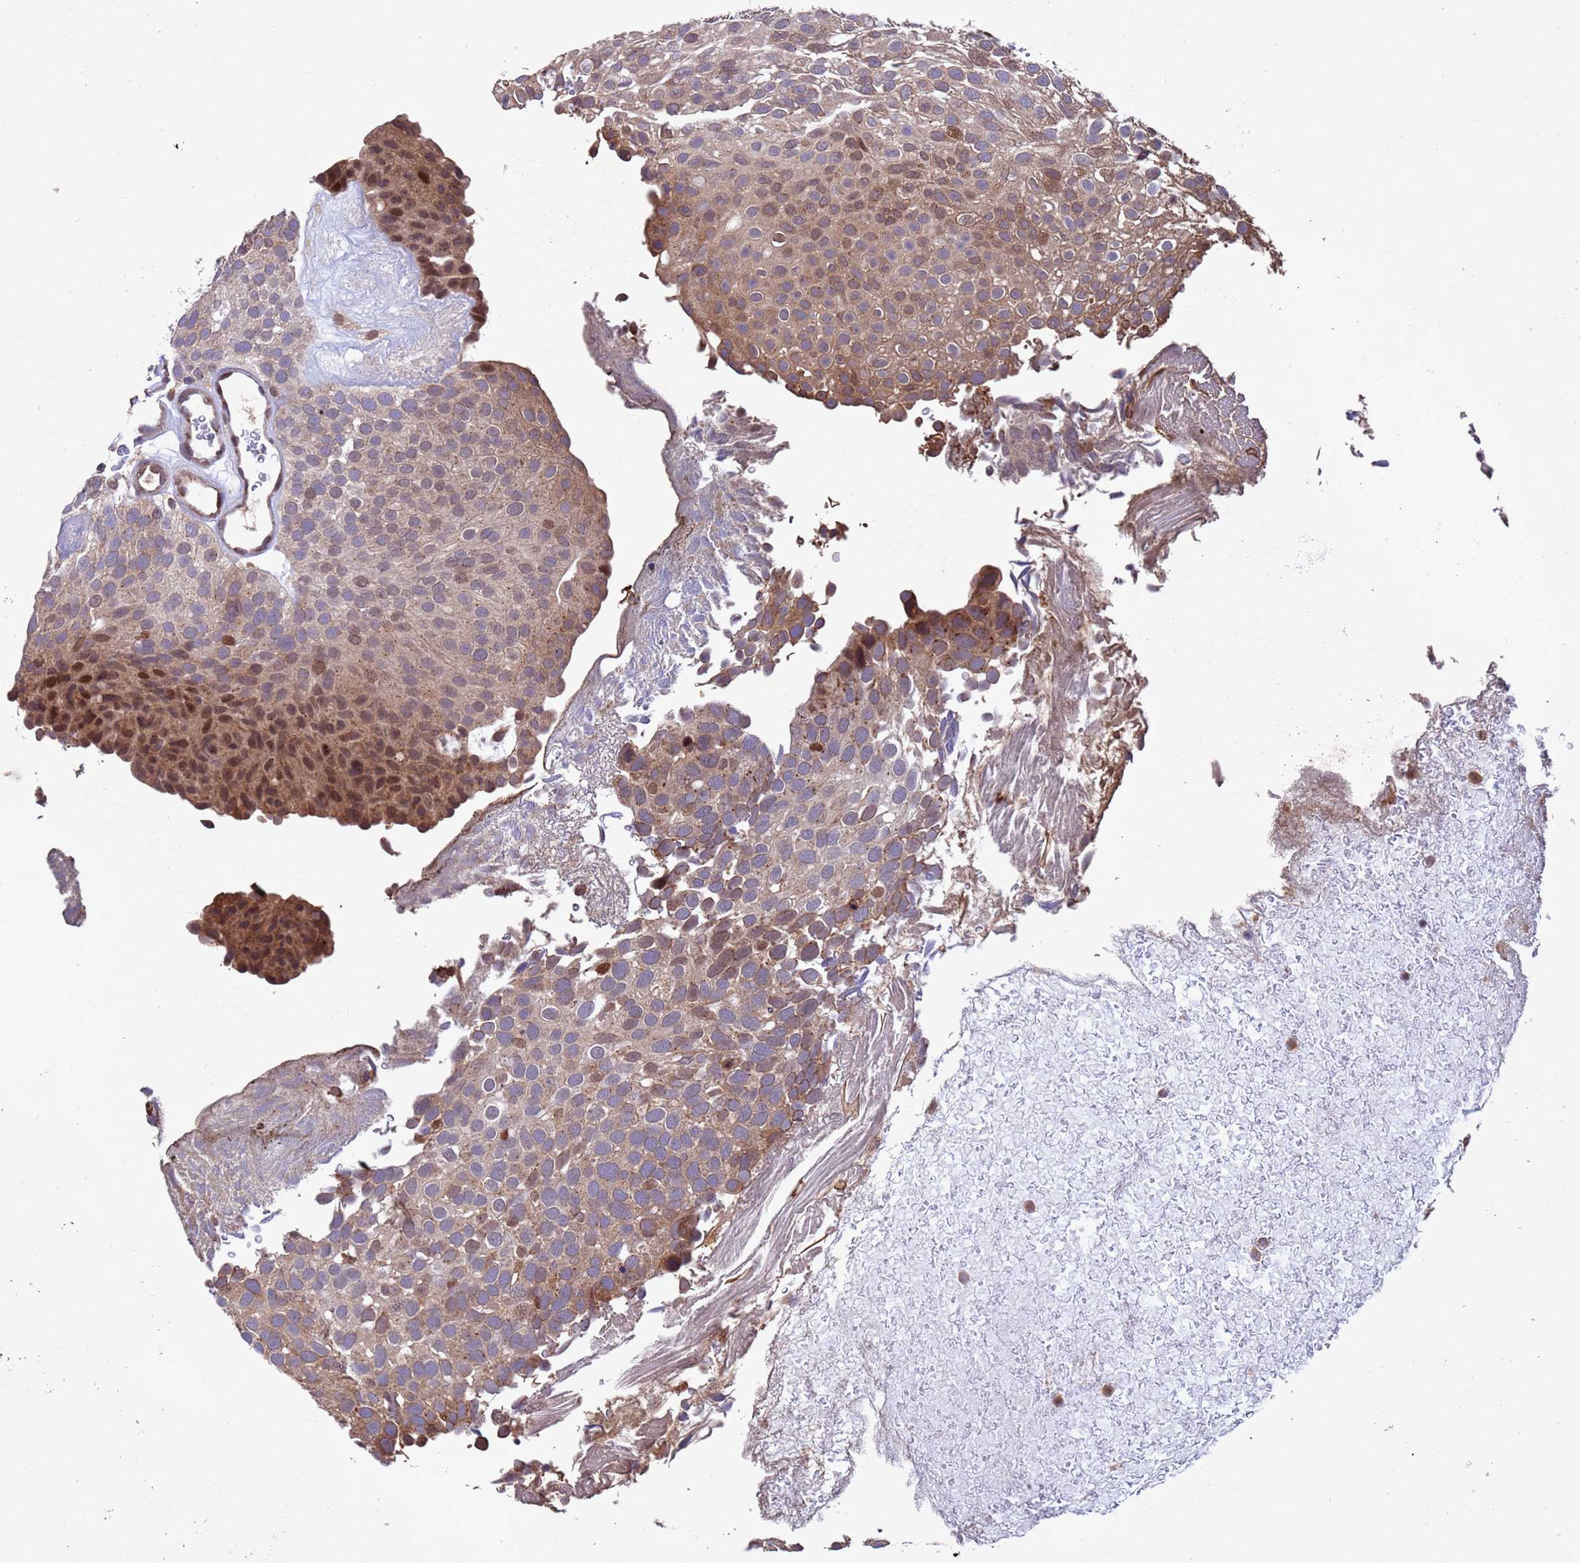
{"staining": {"intensity": "moderate", "quantity": ">75%", "location": "cytoplasmic/membranous,nuclear"}, "tissue": "urothelial cancer", "cell_type": "Tumor cells", "image_type": "cancer", "snomed": [{"axis": "morphology", "description": "Urothelial carcinoma, Low grade"}, {"axis": "topography", "description": "Urinary bladder"}], "caption": "Tumor cells demonstrate medium levels of moderate cytoplasmic/membranous and nuclear expression in approximately >75% of cells in human urothelial cancer. (IHC, brightfield microscopy, high magnification).", "gene": "TBK1", "patient": {"sex": "male", "age": 78}}